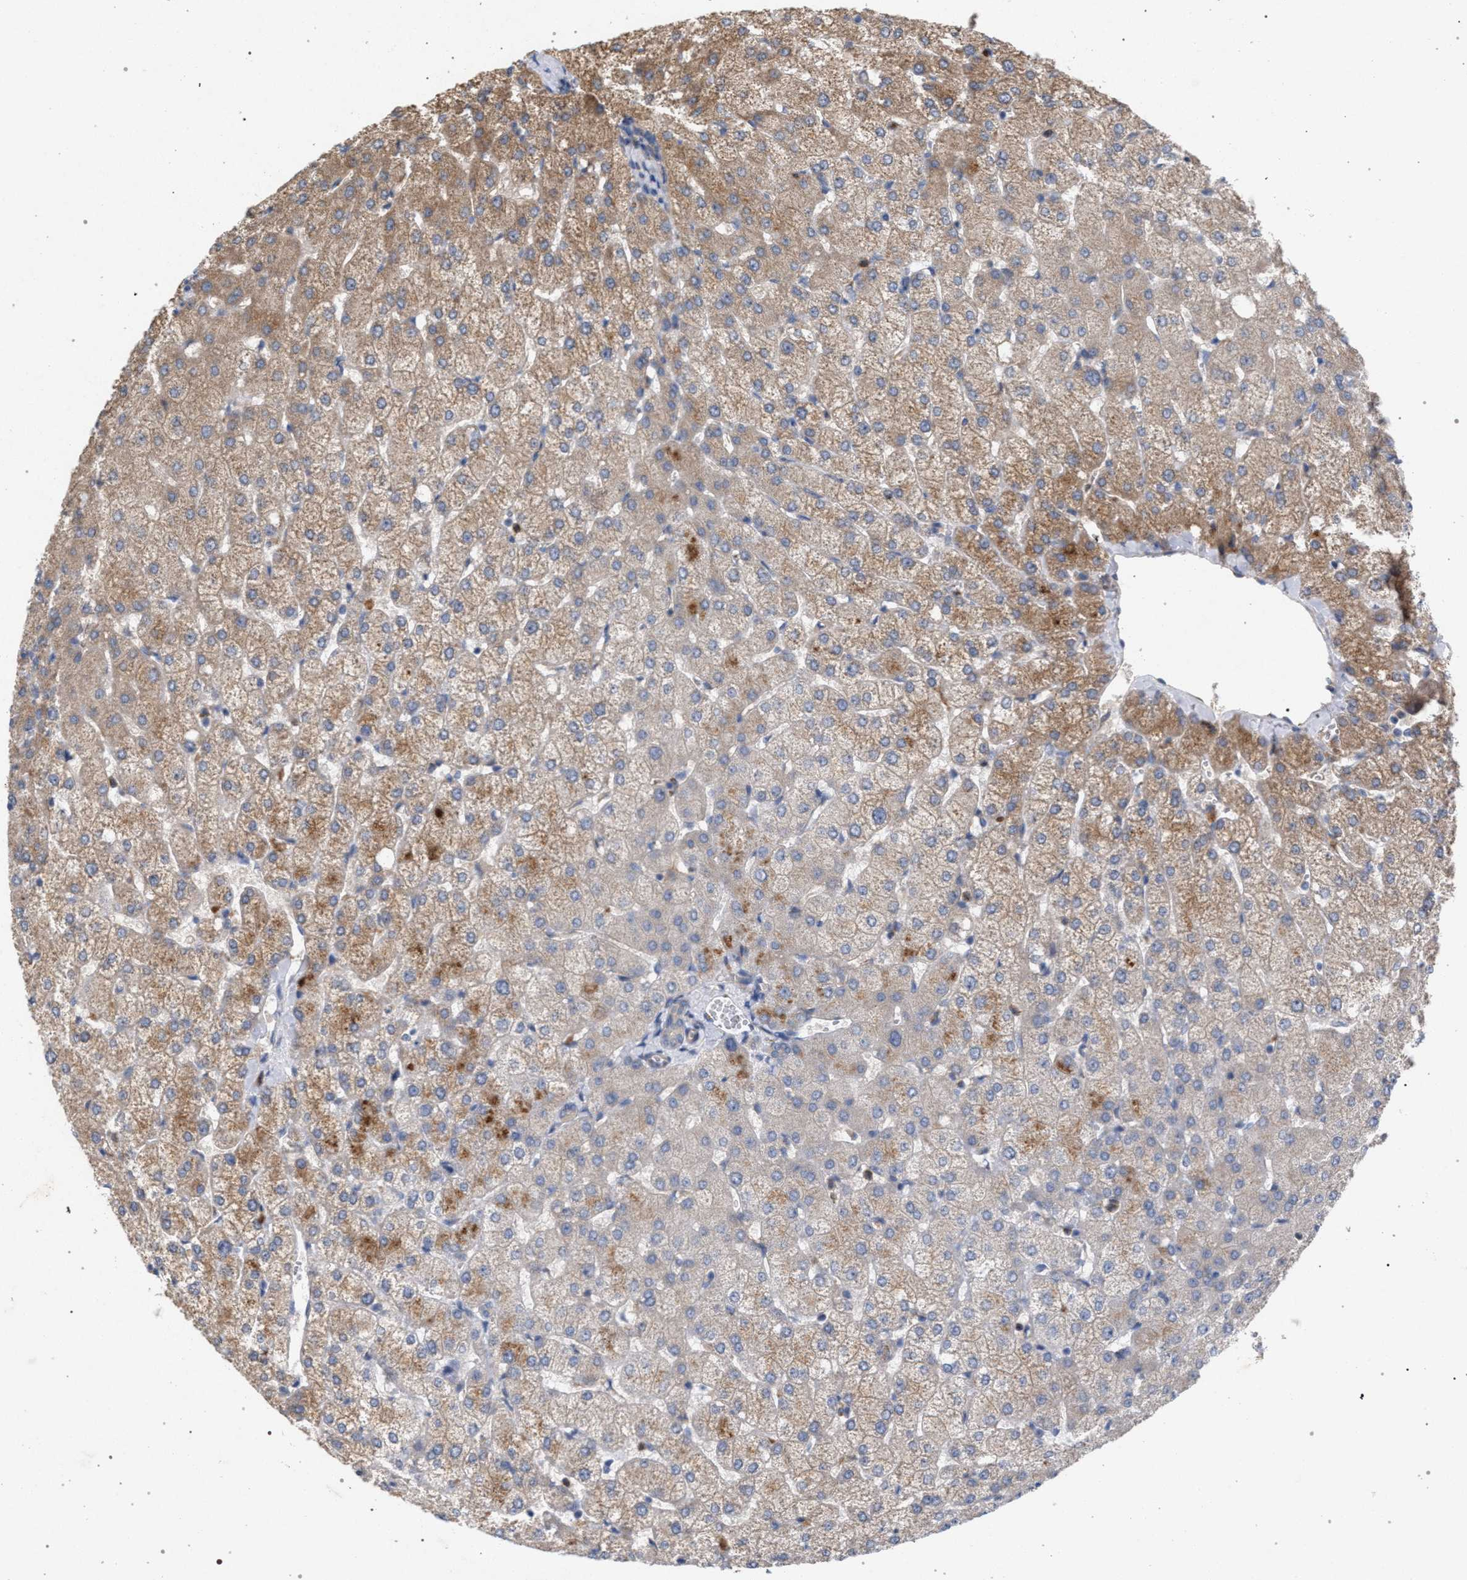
{"staining": {"intensity": "weak", "quantity": "<25%", "location": "cytoplasmic/membranous"}, "tissue": "liver", "cell_type": "Cholangiocytes", "image_type": "normal", "snomed": [{"axis": "morphology", "description": "Normal tissue, NOS"}, {"axis": "topography", "description": "Liver"}], "caption": "This image is of unremarkable liver stained with IHC to label a protein in brown with the nuclei are counter-stained blue. There is no staining in cholangiocytes. (Stains: DAB (3,3'-diaminobenzidine) IHC with hematoxylin counter stain, Microscopy: brightfield microscopy at high magnification).", "gene": "MAMDC2", "patient": {"sex": "female", "age": 54}}